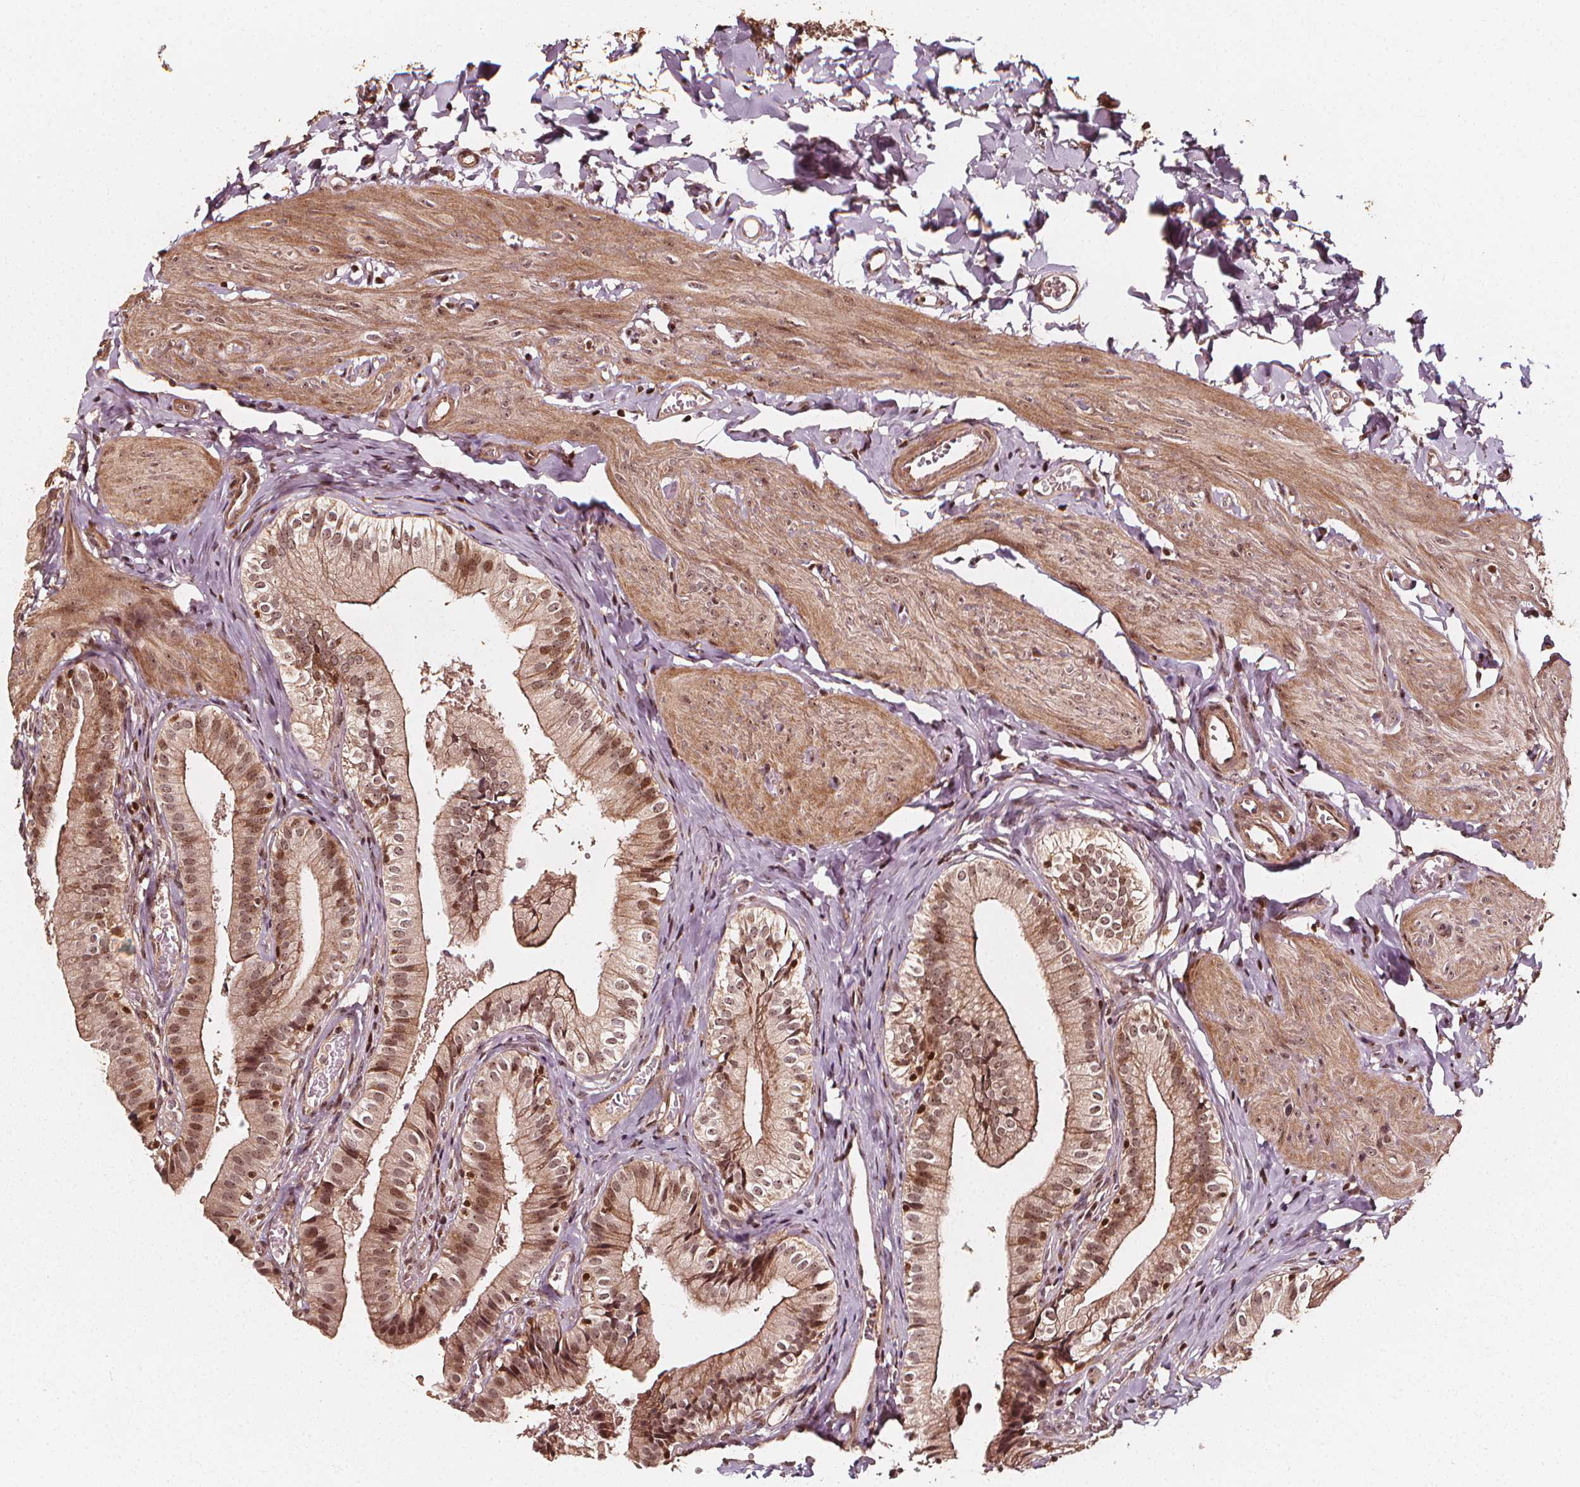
{"staining": {"intensity": "moderate", "quantity": ">75%", "location": "cytoplasmic/membranous,nuclear"}, "tissue": "gallbladder", "cell_type": "Glandular cells", "image_type": "normal", "snomed": [{"axis": "morphology", "description": "Normal tissue, NOS"}, {"axis": "topography", "description": "Gallbladder"}], "caption": "This is a photomicrograph of IHC staining of benign gallbladder, which shows moderate expression in the cytoplasmic/membranous,nuclear of glandular cells.", "gene": "EXOSC9", "patient": {"sex": "female", "age": 47}}